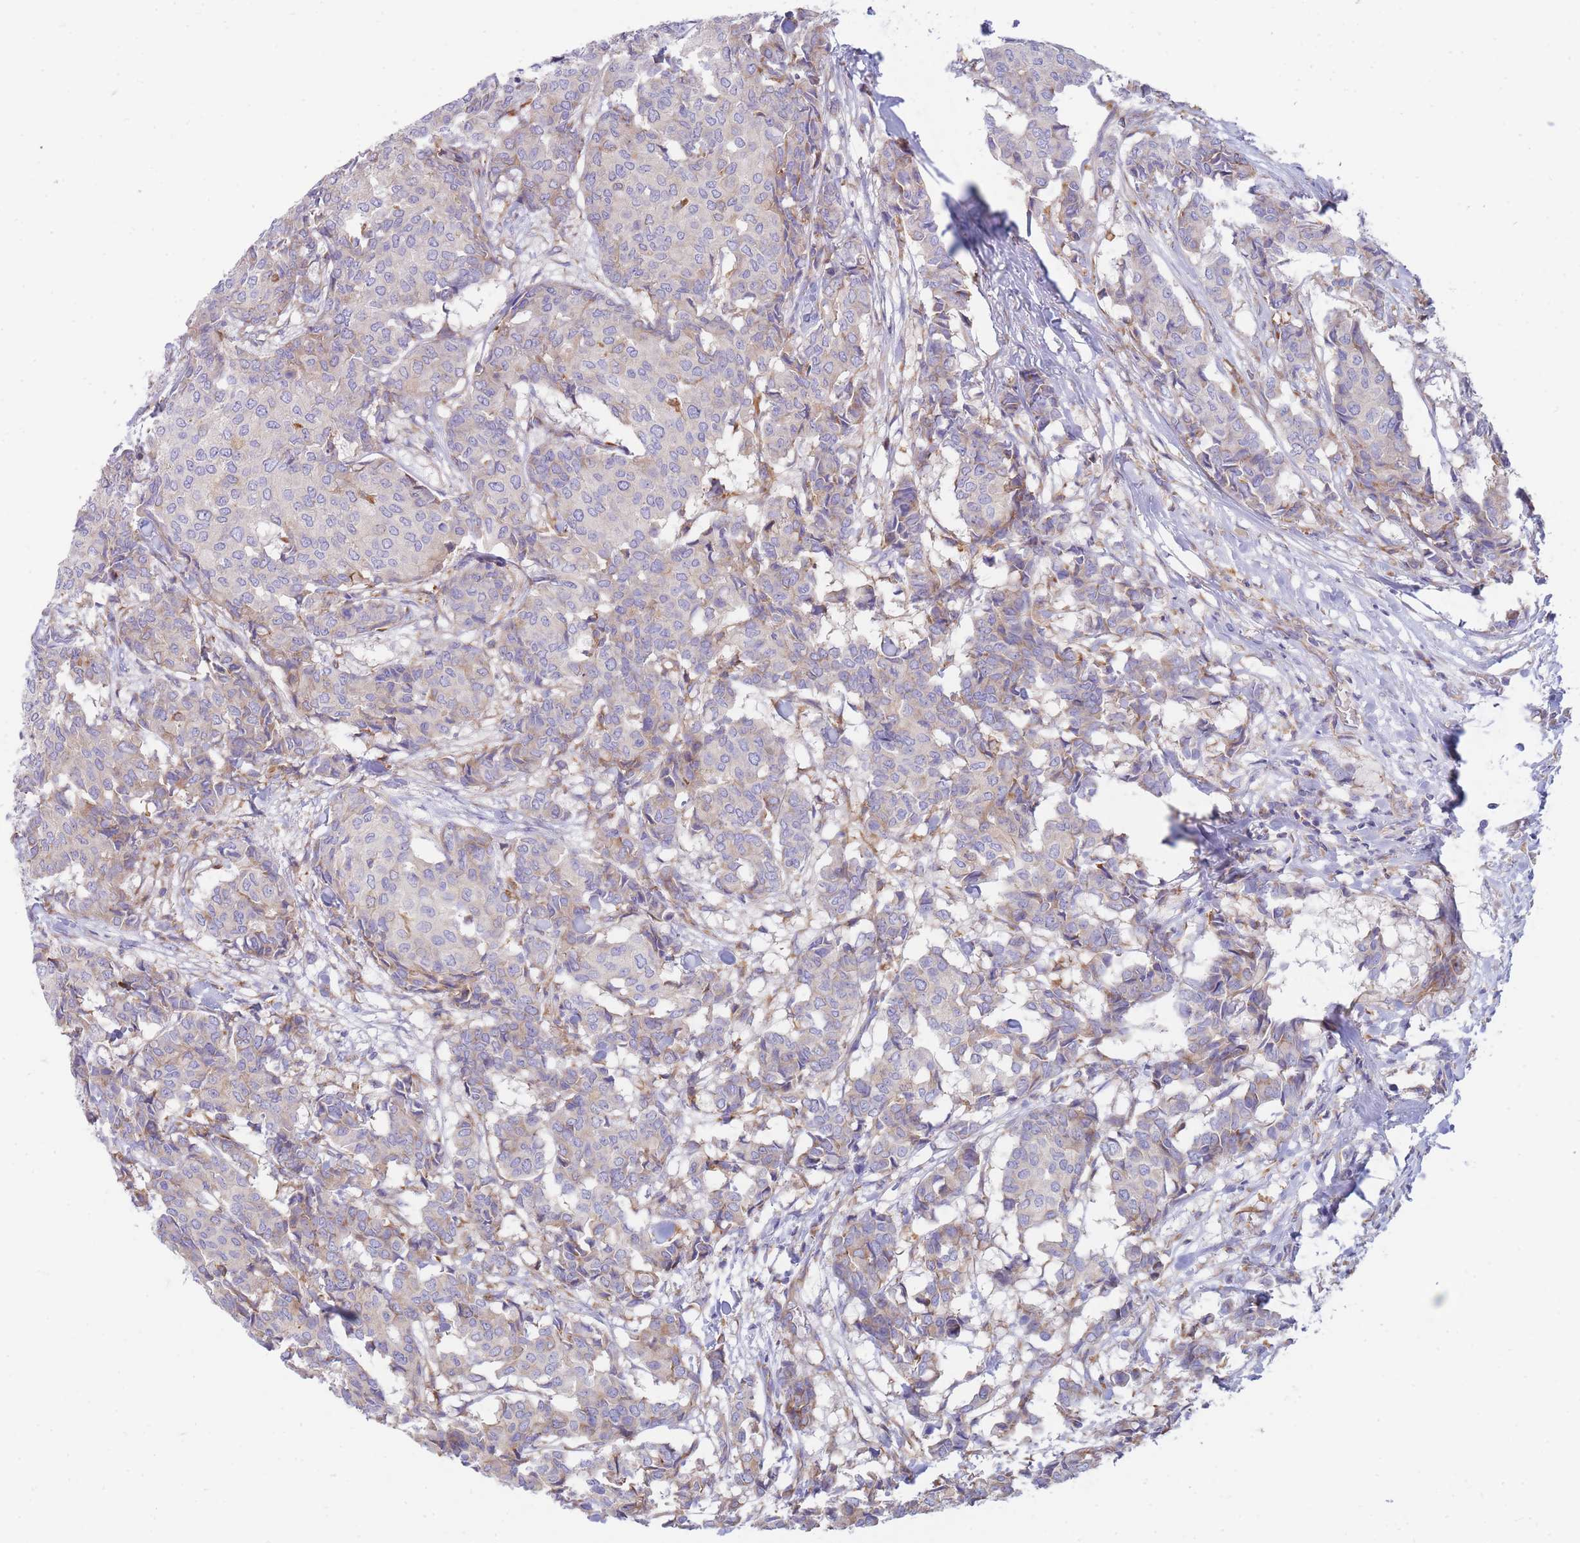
{"staining": {"intensity": "weak", "quantity": "<25%", "location": "cytoplasmic/membranous"}, "tissue": "breast cancer", "cell_type": "Tumor cells", "image_type": "cancer", "snomed": [{"axis": "morphology", "description": "Duct carcinoma"}, {"axis": "topography", "description": "Breast"}], "caption": "This is an immunohistochemistry (IHC) histopathology image of human breast cancer (infiltrating ductal carcinoma). There is no expression in tumor cells.", "gene": "SH2B2", "patient": {"sex": "female", "age": 75}}